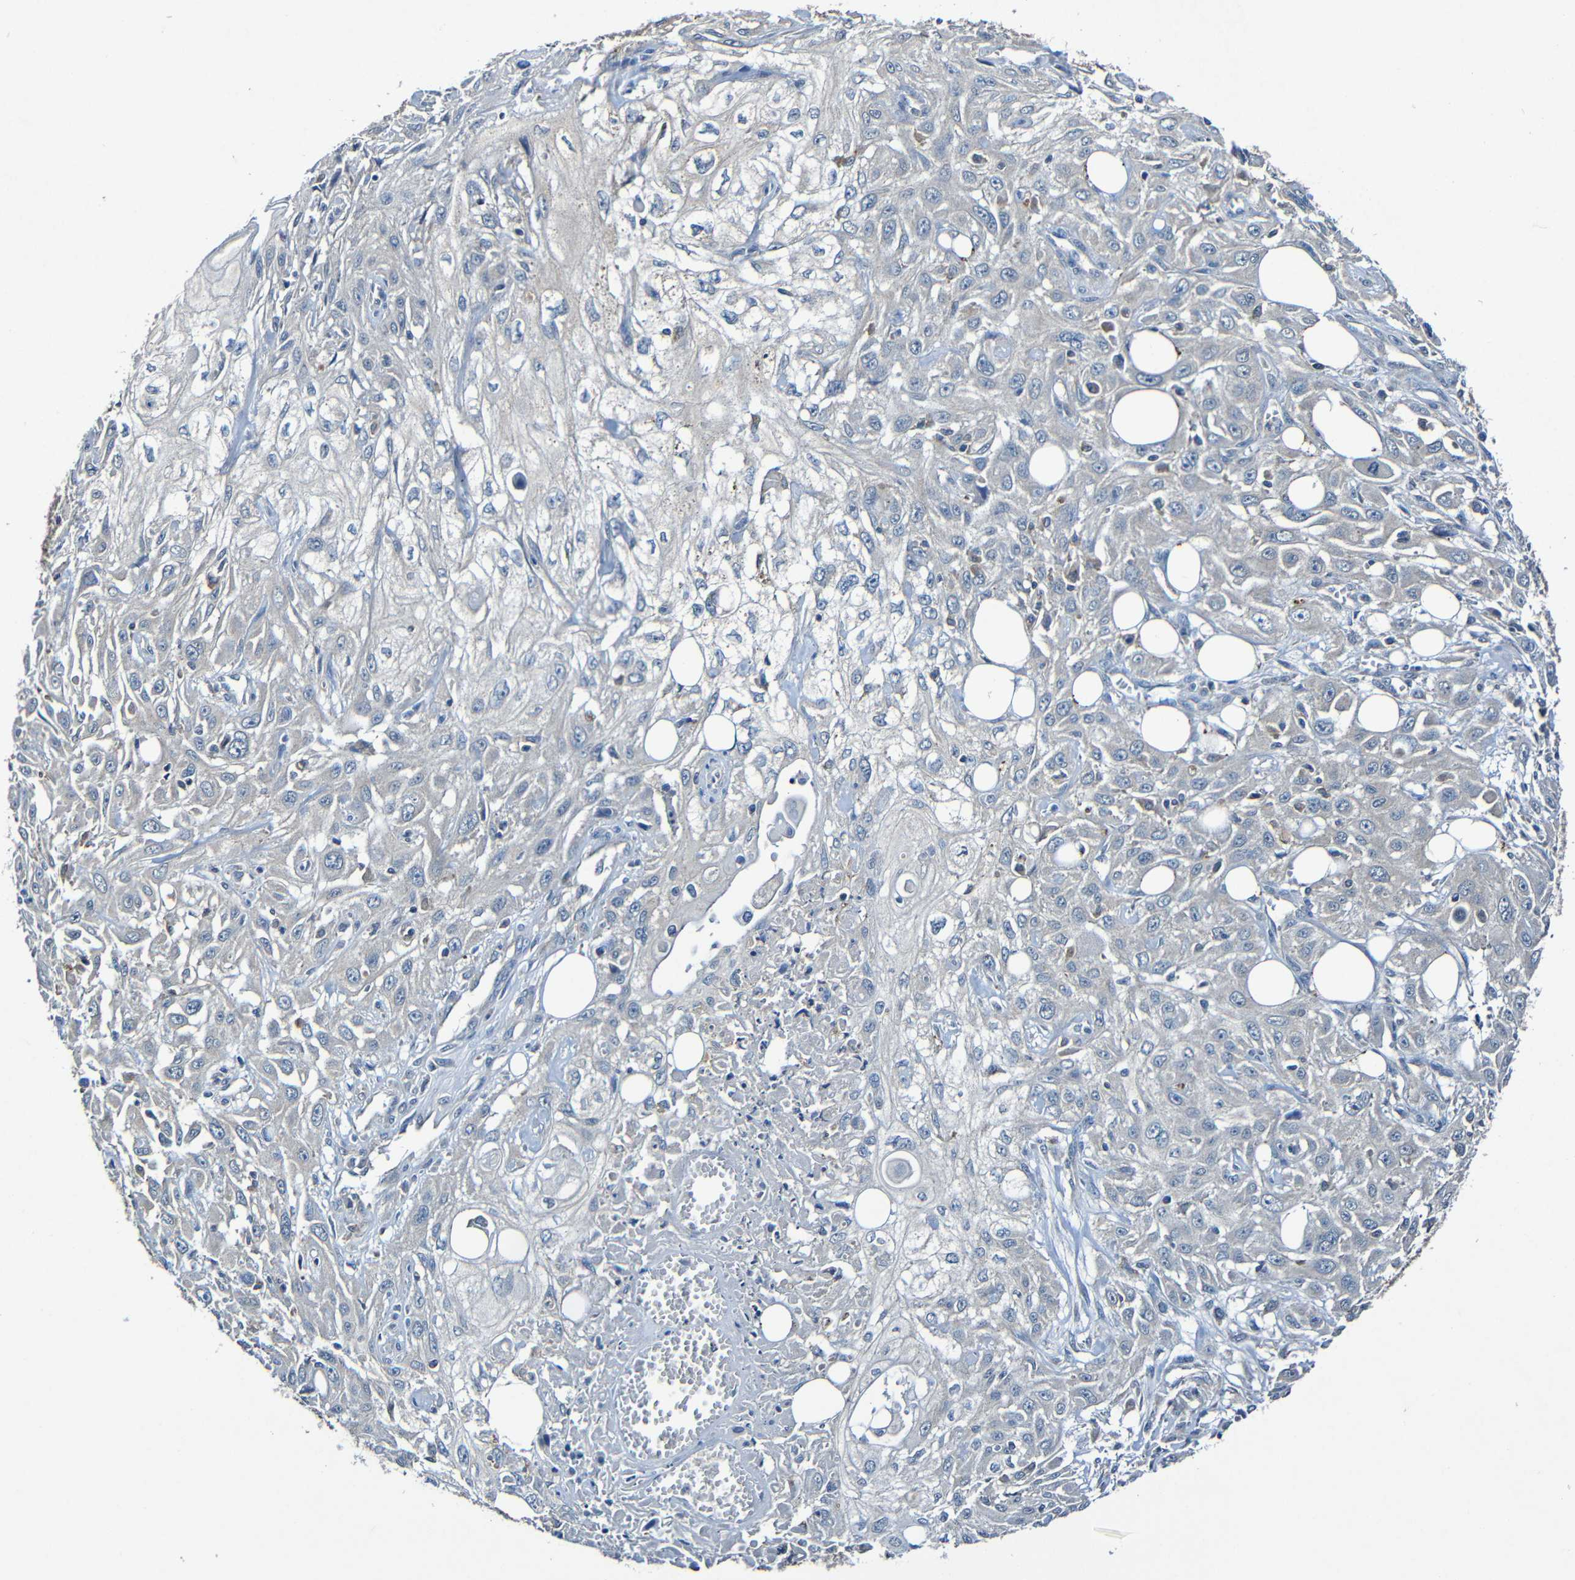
{"staining": {"intensity": "negative", "quantity": "none", "location": "none"}, "tissue": "skin cancer", "cell_type": "Tumor cells", "image_type": "cancer", "snomed": [{"axis": "morphology", "description": "Squamous cell carcinoma, NOS"}, {"axis": "topography", "description": "Skin"}], "caption": "DAB (3,3'-diaminobenzidine) immunohistochemical staining of human skin squamous cell carcinoma exhibits no significant positivity in tumor cells.", "gene": "LRRC70", "patient": {"sex": "male", "age": 75}}